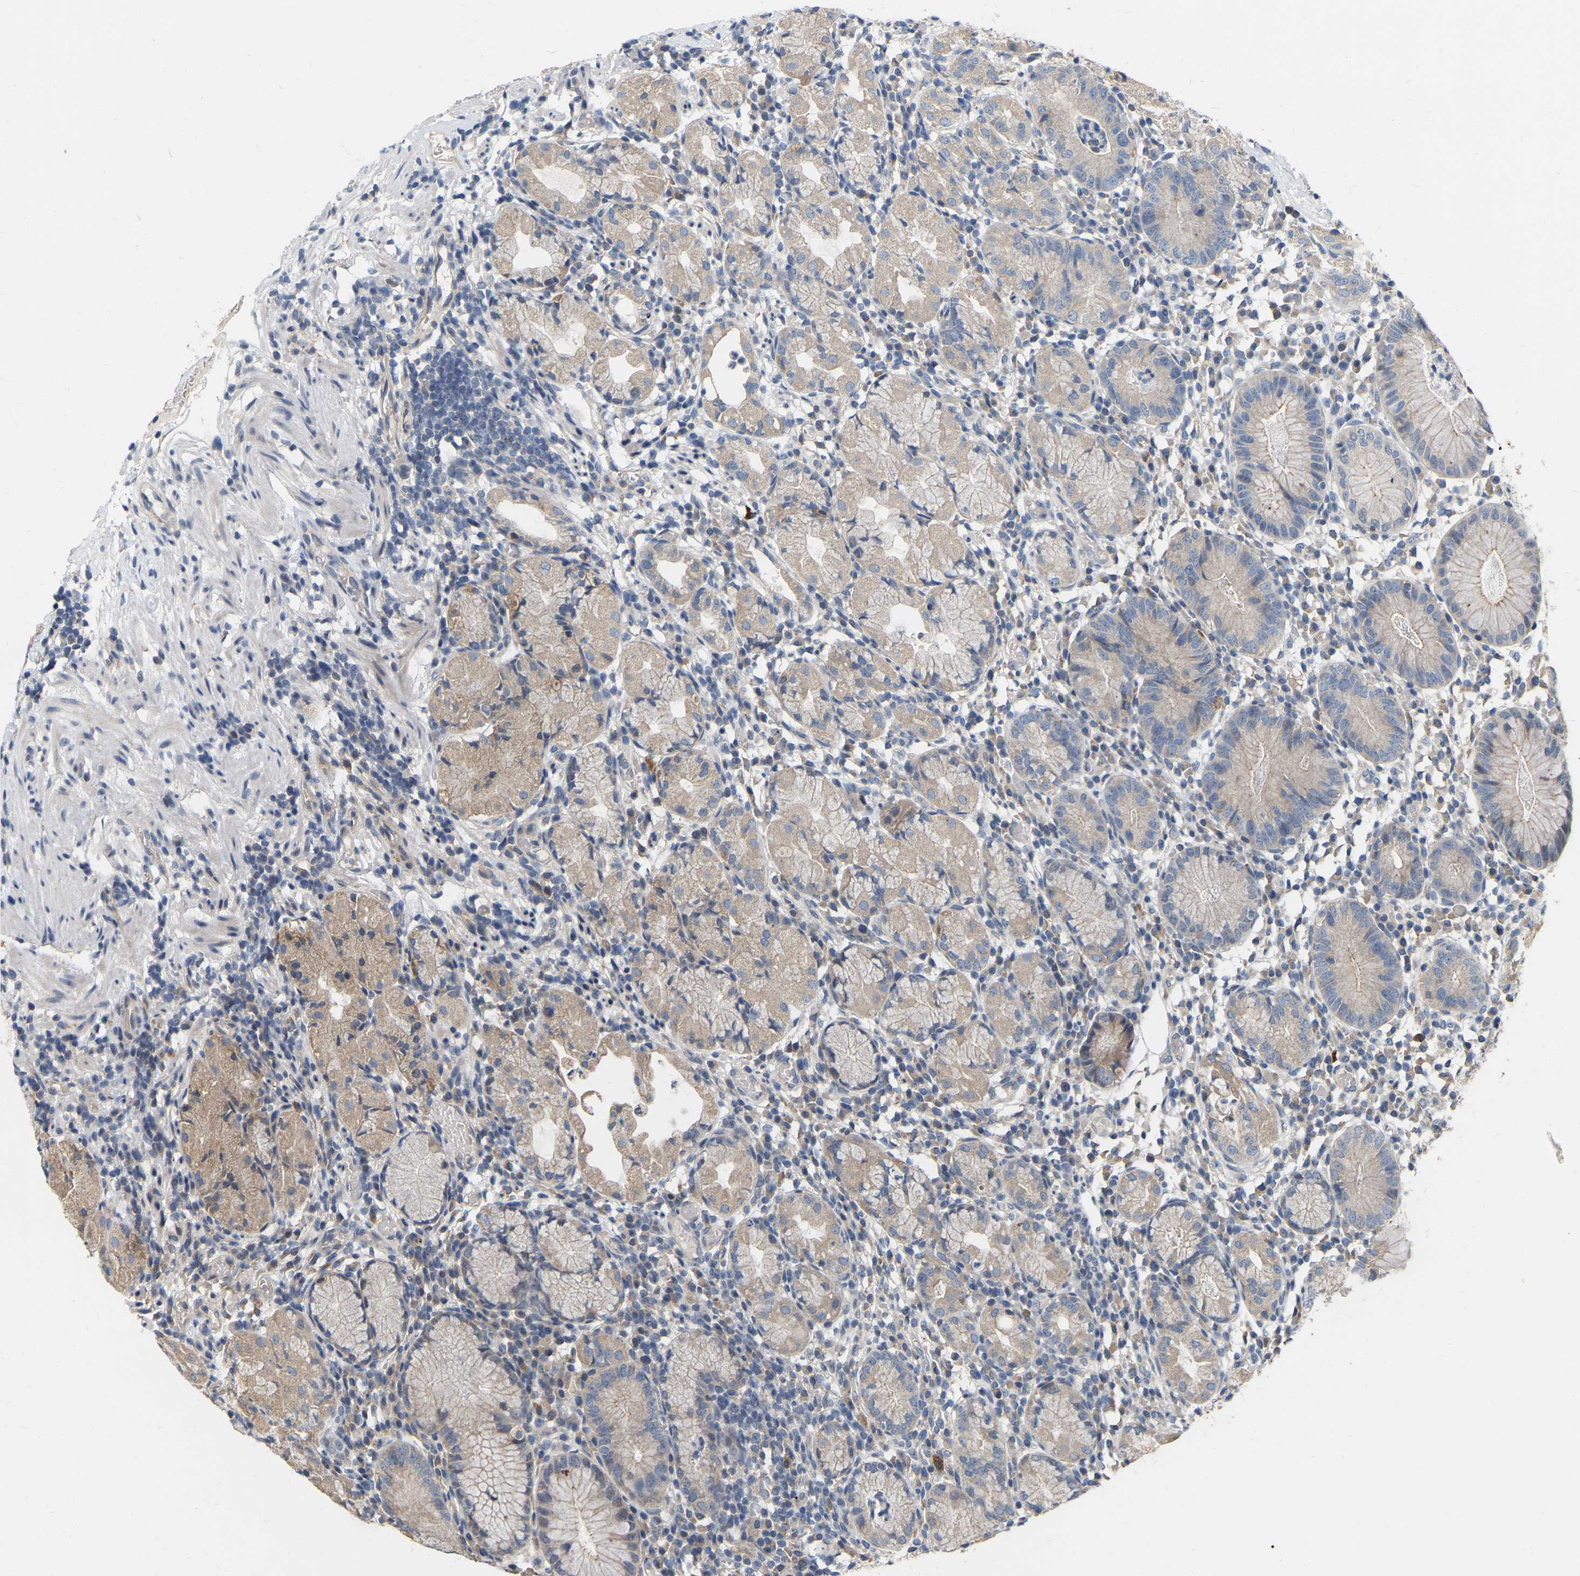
{"staining": {"intensity": "weak", "quantity": "25%-75%", "location": "cytoplasmic/membranous"}, "tissue": "stomach", "cell_type": "Glandular cells", "image_type": "normal", "snomed": [{"axis": "morphology", "description": "Normal tissue, NOS"}, {"axis": "topography", "description": "Stomach"}, {"axis": "topography", "description": "Stomach, lower"}], "caption": "Approximately 25%-75% of glandular cells in unremarkable stomach reveal weak cytoplasmic/membranous protein expression as visualized by brown immunohistochemical staining.", "gene": "SSH1", "patient": {"sex": "female", "age": 75}}